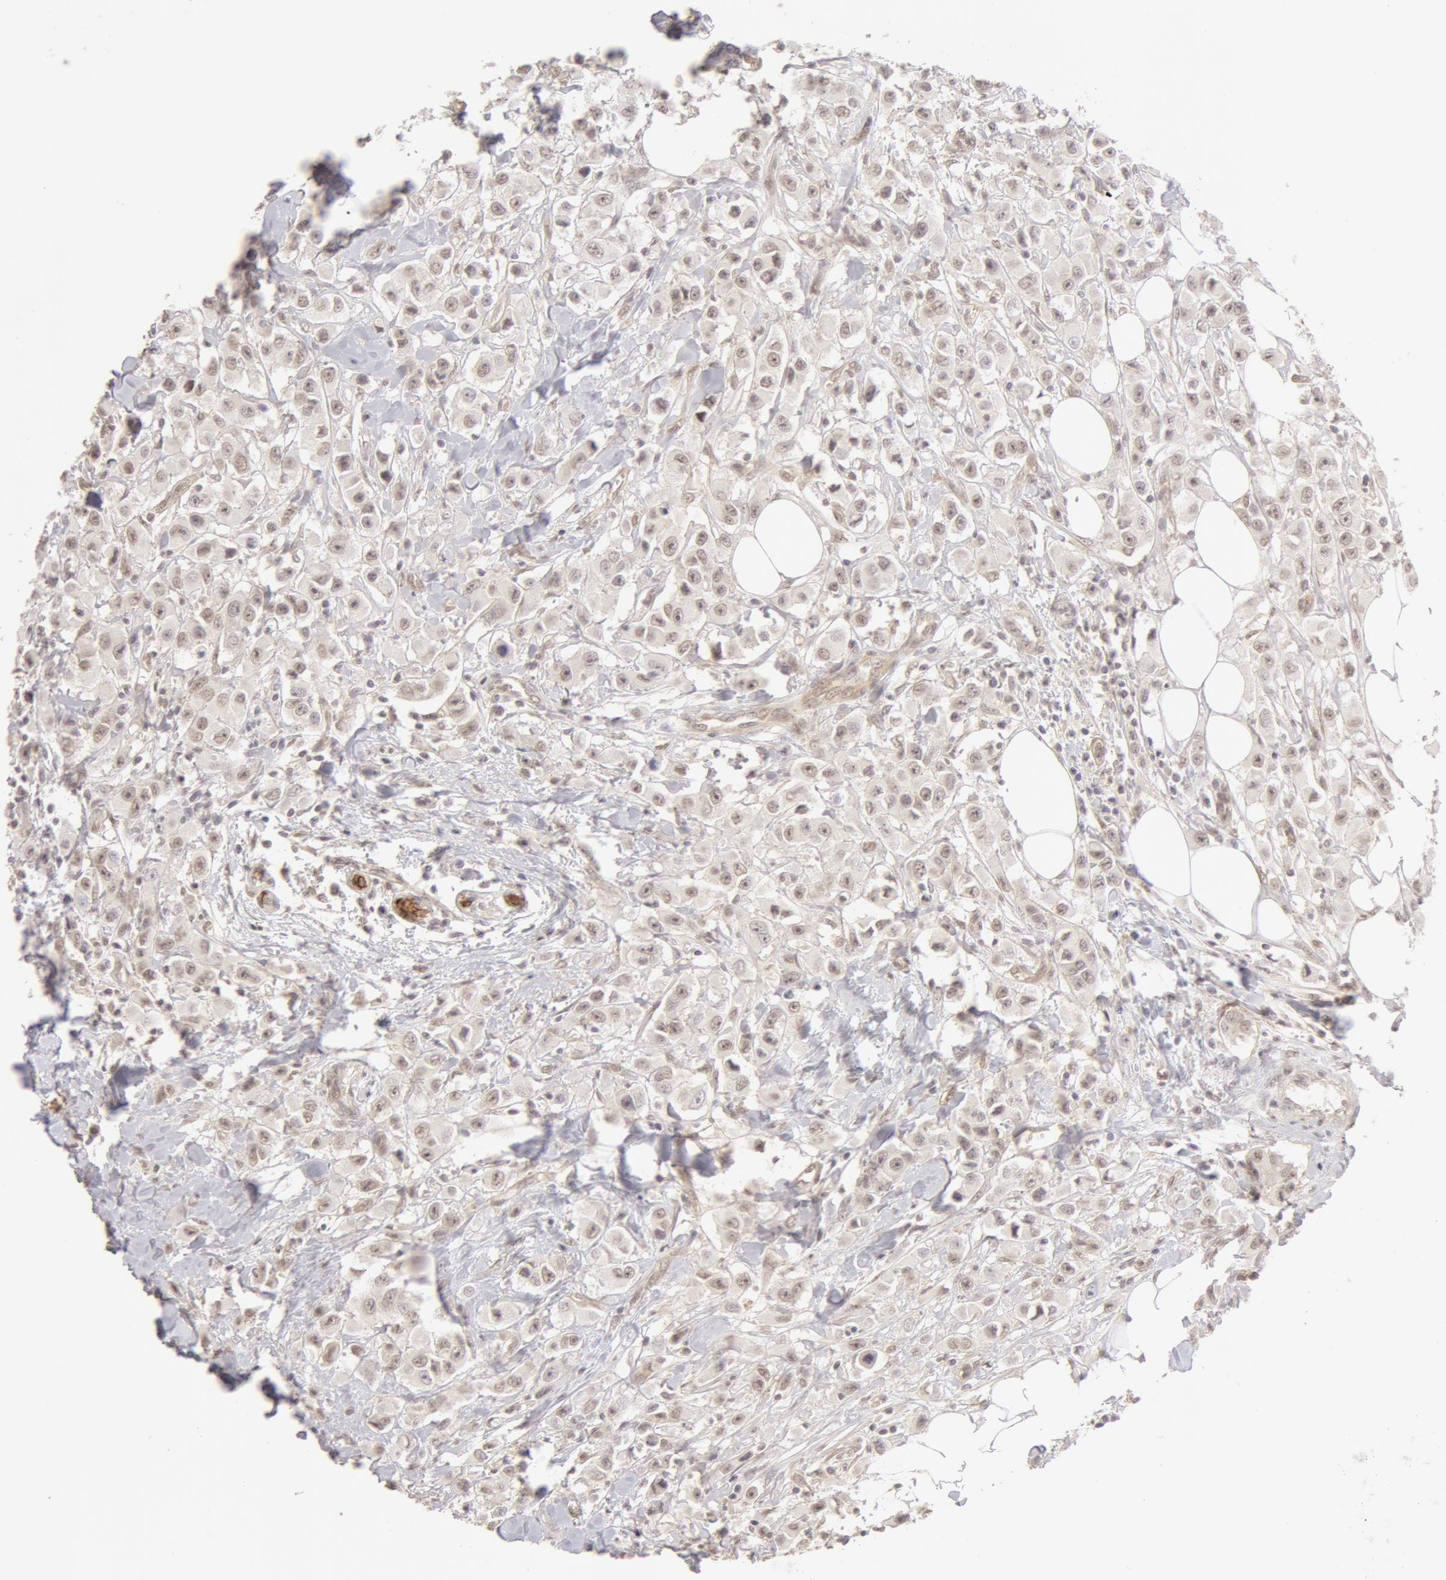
{"staining": {"intensity": "weak", "quantity": ">75%", "location": "cytoplasmic/membranous,nuclear"}, "tissue": "breast cancer", "cell_type": "Tumor cells", "image_type": "cancer", "snomed": [{"axis": "morphology", "description": "Duct carcinoma"}, {"axis": "topography", "description": "Breast"}], "caption": "Human breast cancer stained with a protein marker shows weak staining in tumor cells.", "gene": "ADAM10", "patient": {"sex": "female", "age": 58}}